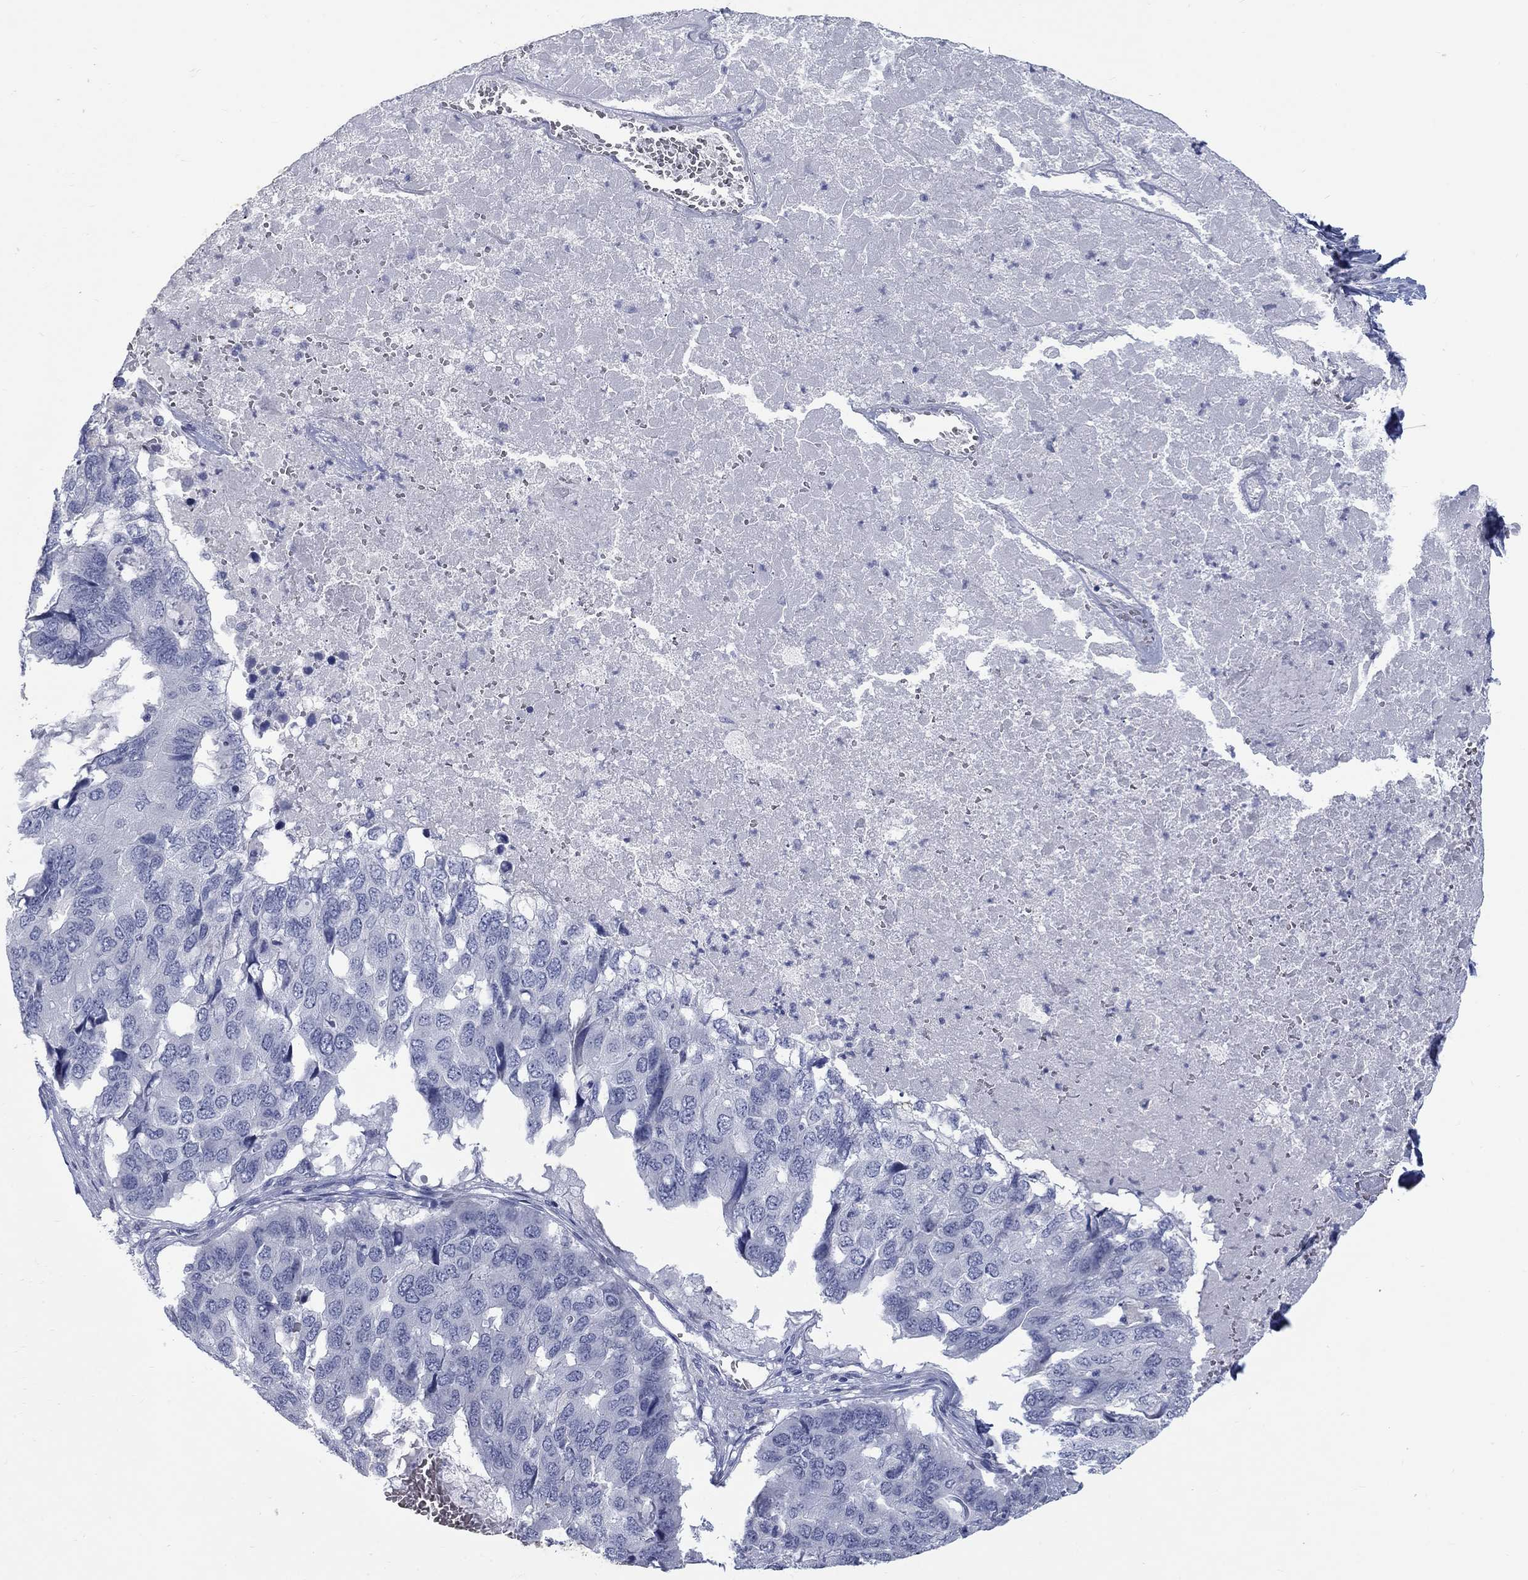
{"staining": {"intensity": "negative", "quantity": "none", "location": "none"}, "tissue": "pancreatic cancer", "cell_type": "Tumor cells", "image_type": "cancer", "snomed": [{"axis": "morphology", "description": "Adenocarcinoma, NOS"}, {"axis": "topography", "description": "Pancreas"}], "caption": "DAB (3,3'-diaminobenzidine) immunohistochemical staining of pancreatic adenocarcinoma exhibits no significant expression in tumor cells.", "gene": "RFTN2", "patient": {"sex": "male", "age": 50}}